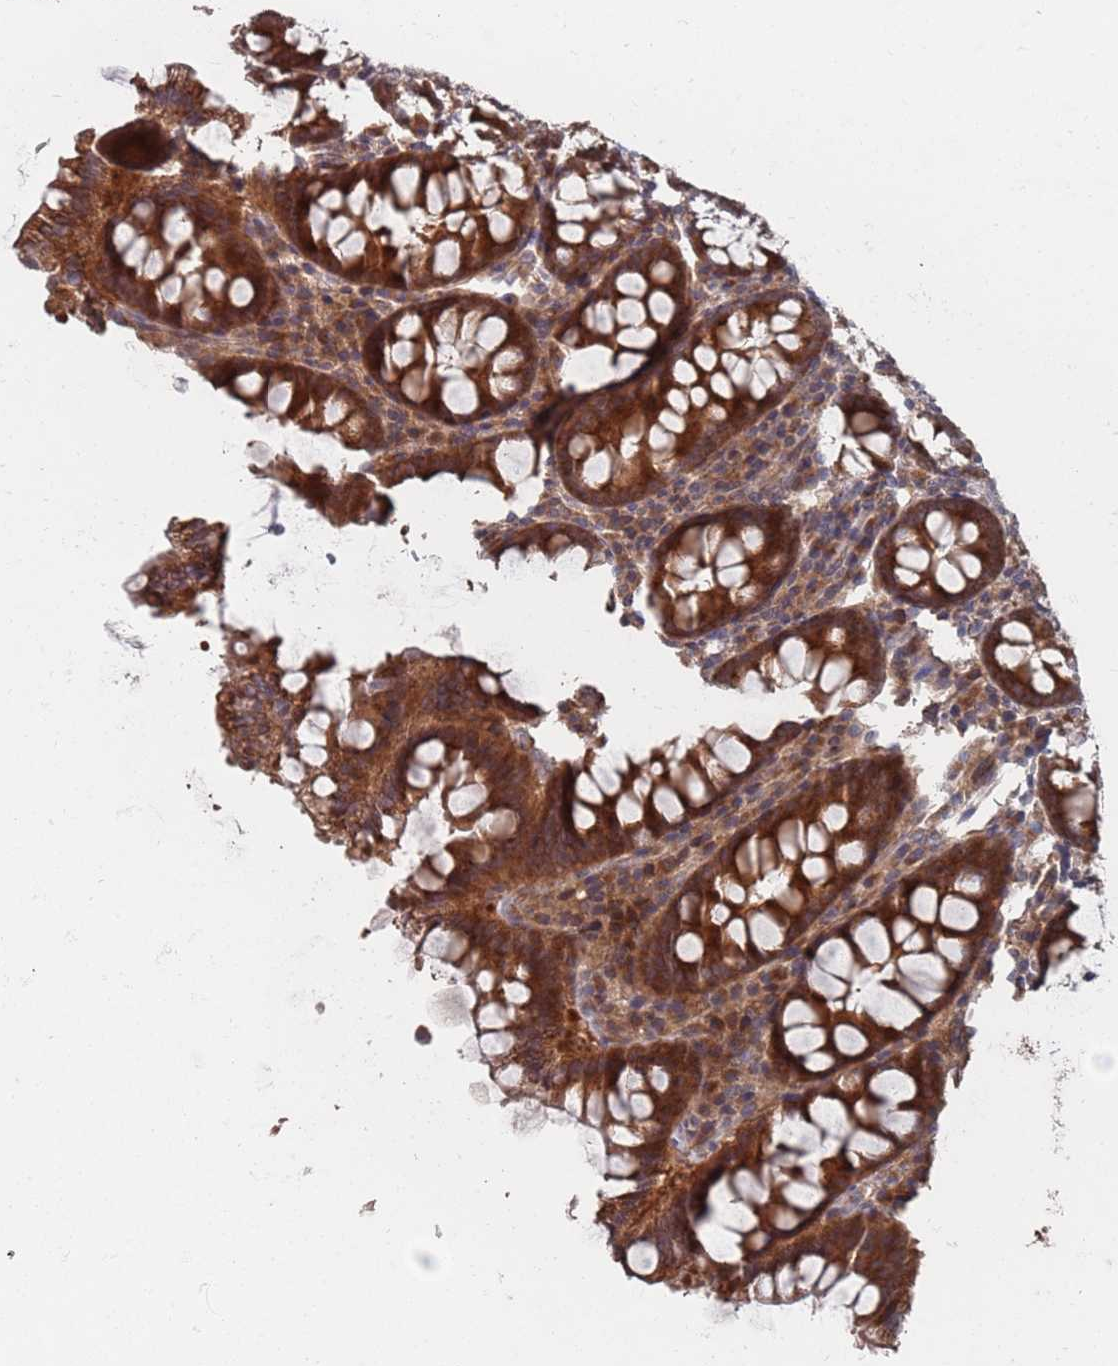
{"staining": {"intensity": "moderate", "quantity": ">75%", "location": "cytoplasmic/membranous"}, "tissue": "colon", "cell_type": "Endothelial cells", "image_type": "normal", "snomed": [{"axis": "morphology", "description": "Normal tissue, NOS"}, {"axis": "topography", "description": "Colon"}], "caption": "The photomicrograph displays staining of unremarkable colon, revealing moderate cytoplasmic/membranous protein expression (brown color) within endothelial cells.", "gene": "UNC45A", "patient": {"sex": "female", "age": 79}}